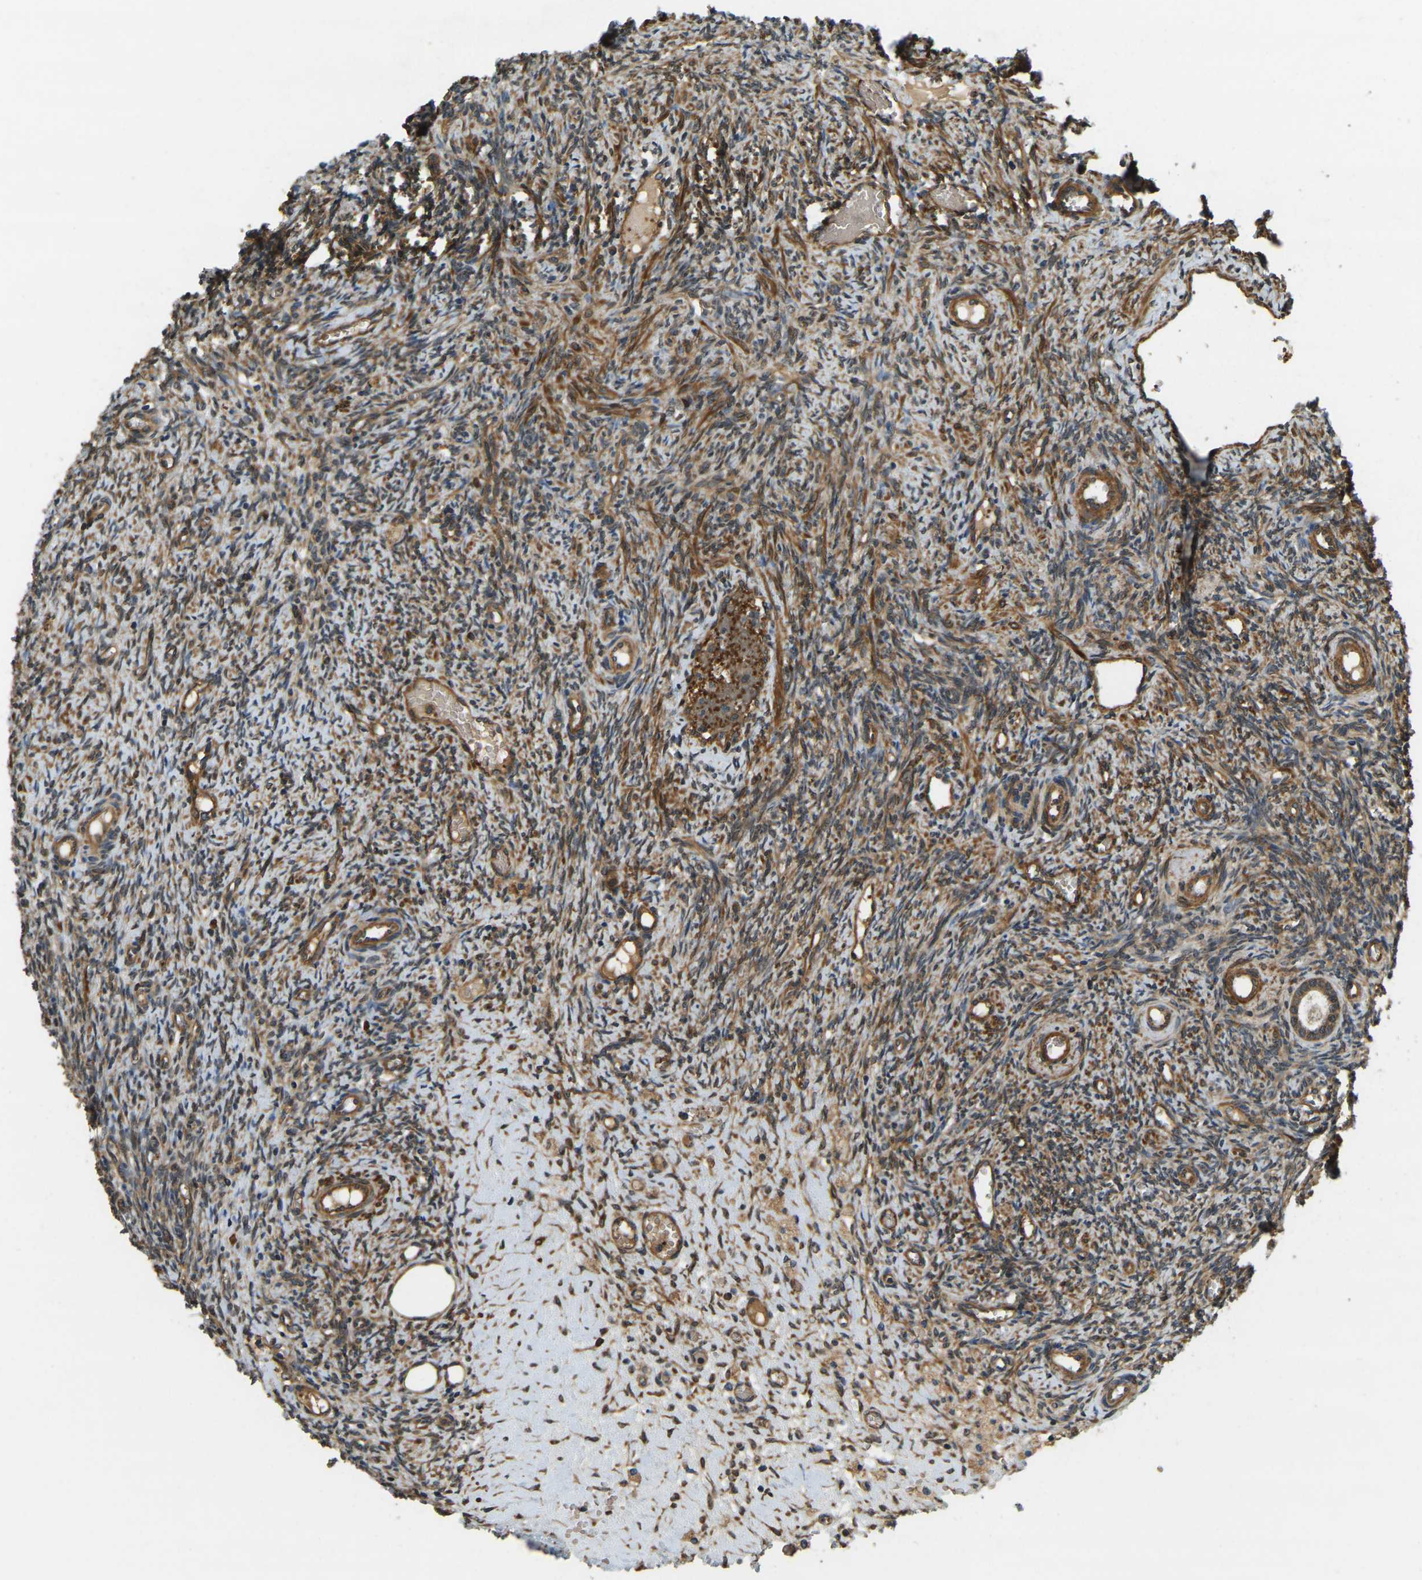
{"staining": {"intensity": "moderate", "quantity": ">75%", "location": "cytoplasmic/membranous"}, "tissue": "ovary", "cell_type": "Follicle cells", "image_type": "normal", "snomed": [{"axis": "morphology", "description": "Normal tissue, NOS"}, {"axis": "topography", "description": "Ovary"}], "caption": "Follicle cells display moderate cytoplasmic/membranous positivity in approximately >75% of cells in normal ovary.", "gene": "ERGIC1", "patient": {"sex": "female", "age": 41}}